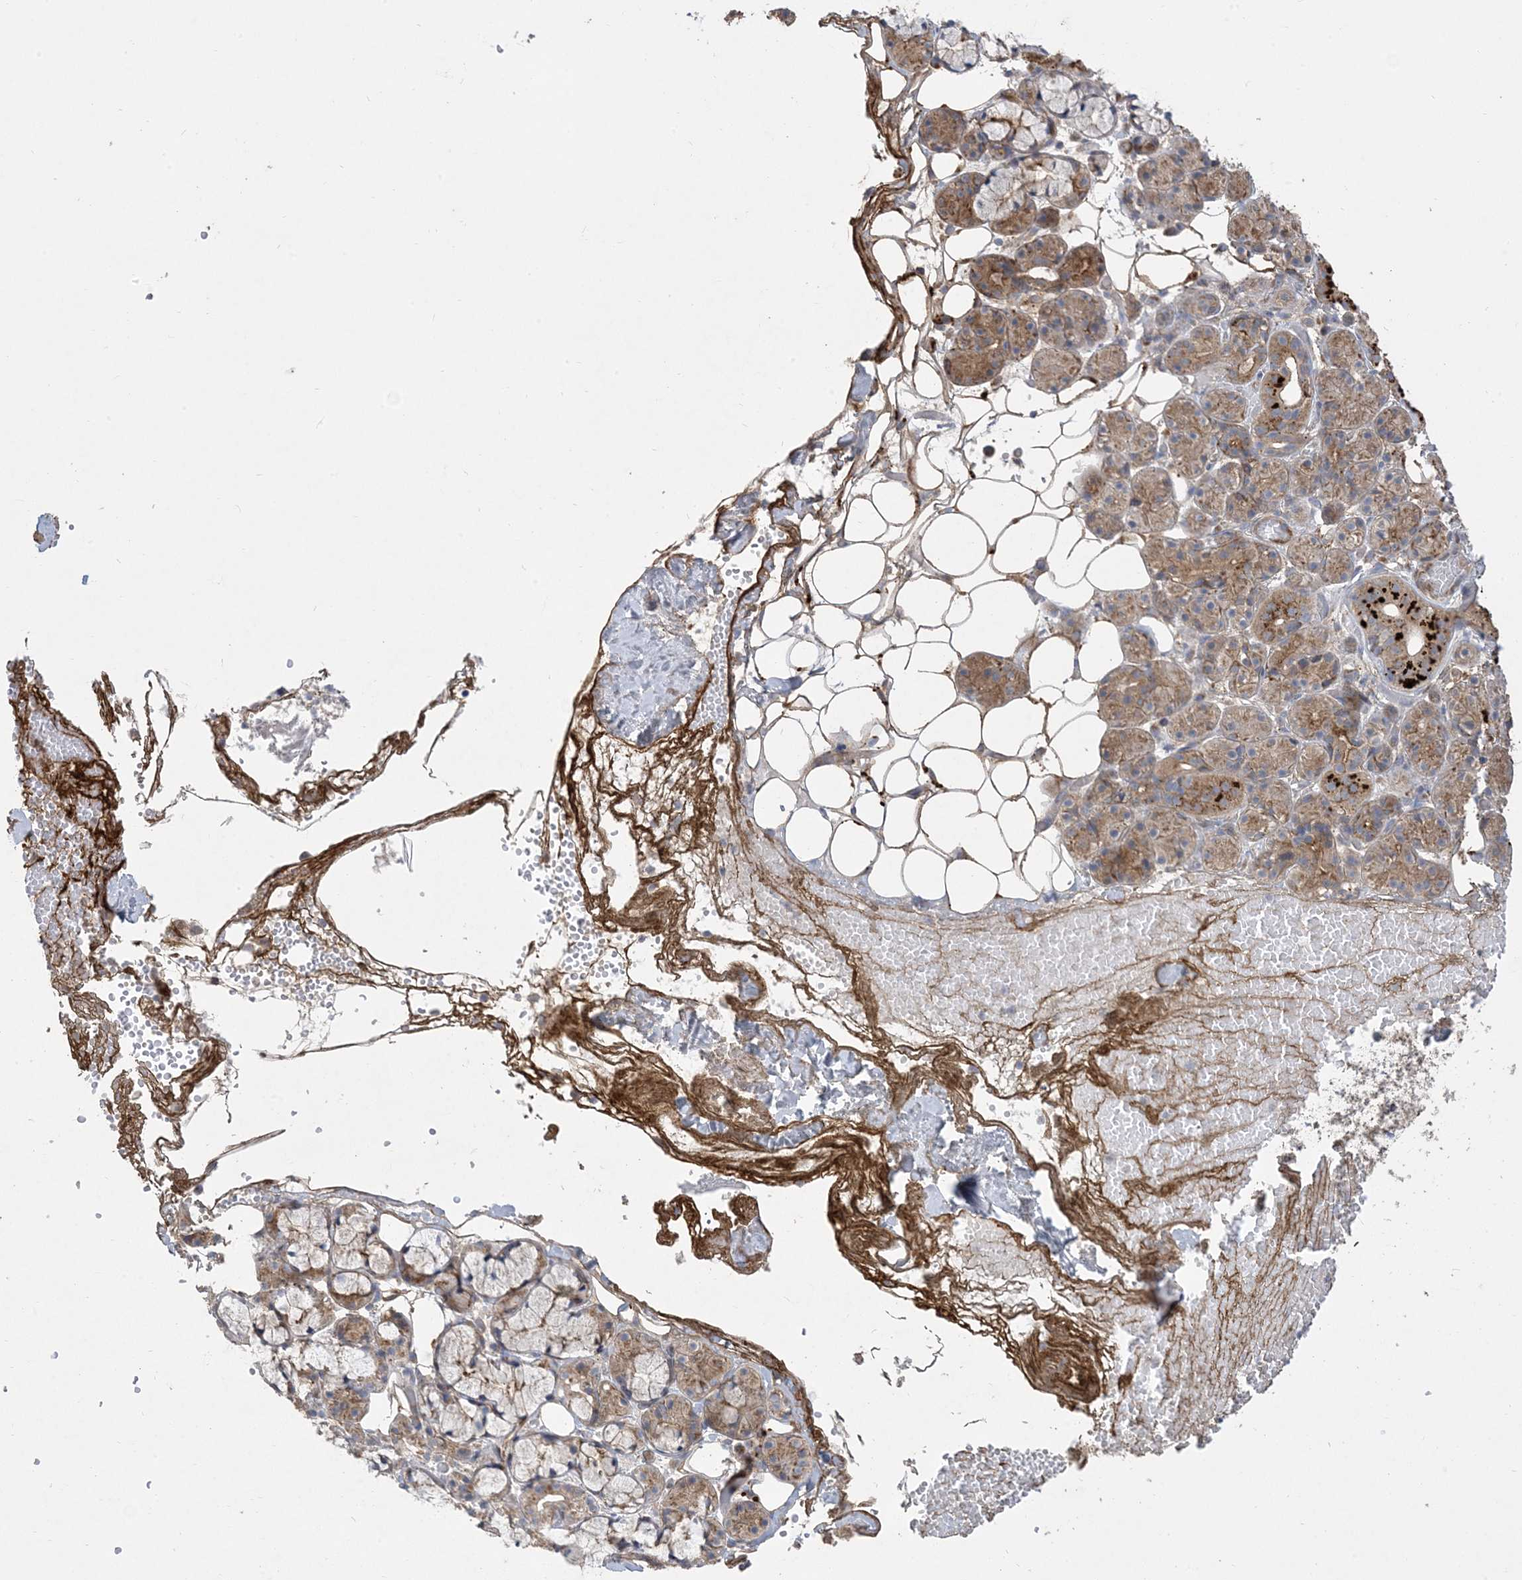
{"staining": {"intensity": "moderate", "quantity": "25%-75%", "location": "cytoplasmic/membranous"}, "tissue": "salivary gland", "cell_type": "Glandular cells", "image_type": "normal", "snomed": [{"axis": "morphology", "description": "Normal tissue, NOS"}, {"axis": "topography", "description": "Salivary gland"}], "caption": "This is an image of IHC staining of normal salivary gland, which shows moderate staining in the cytoplasmic/membranous of glandular cells.", "gene": "MASP2", "patient": {"sex": "male", "age": 63}}